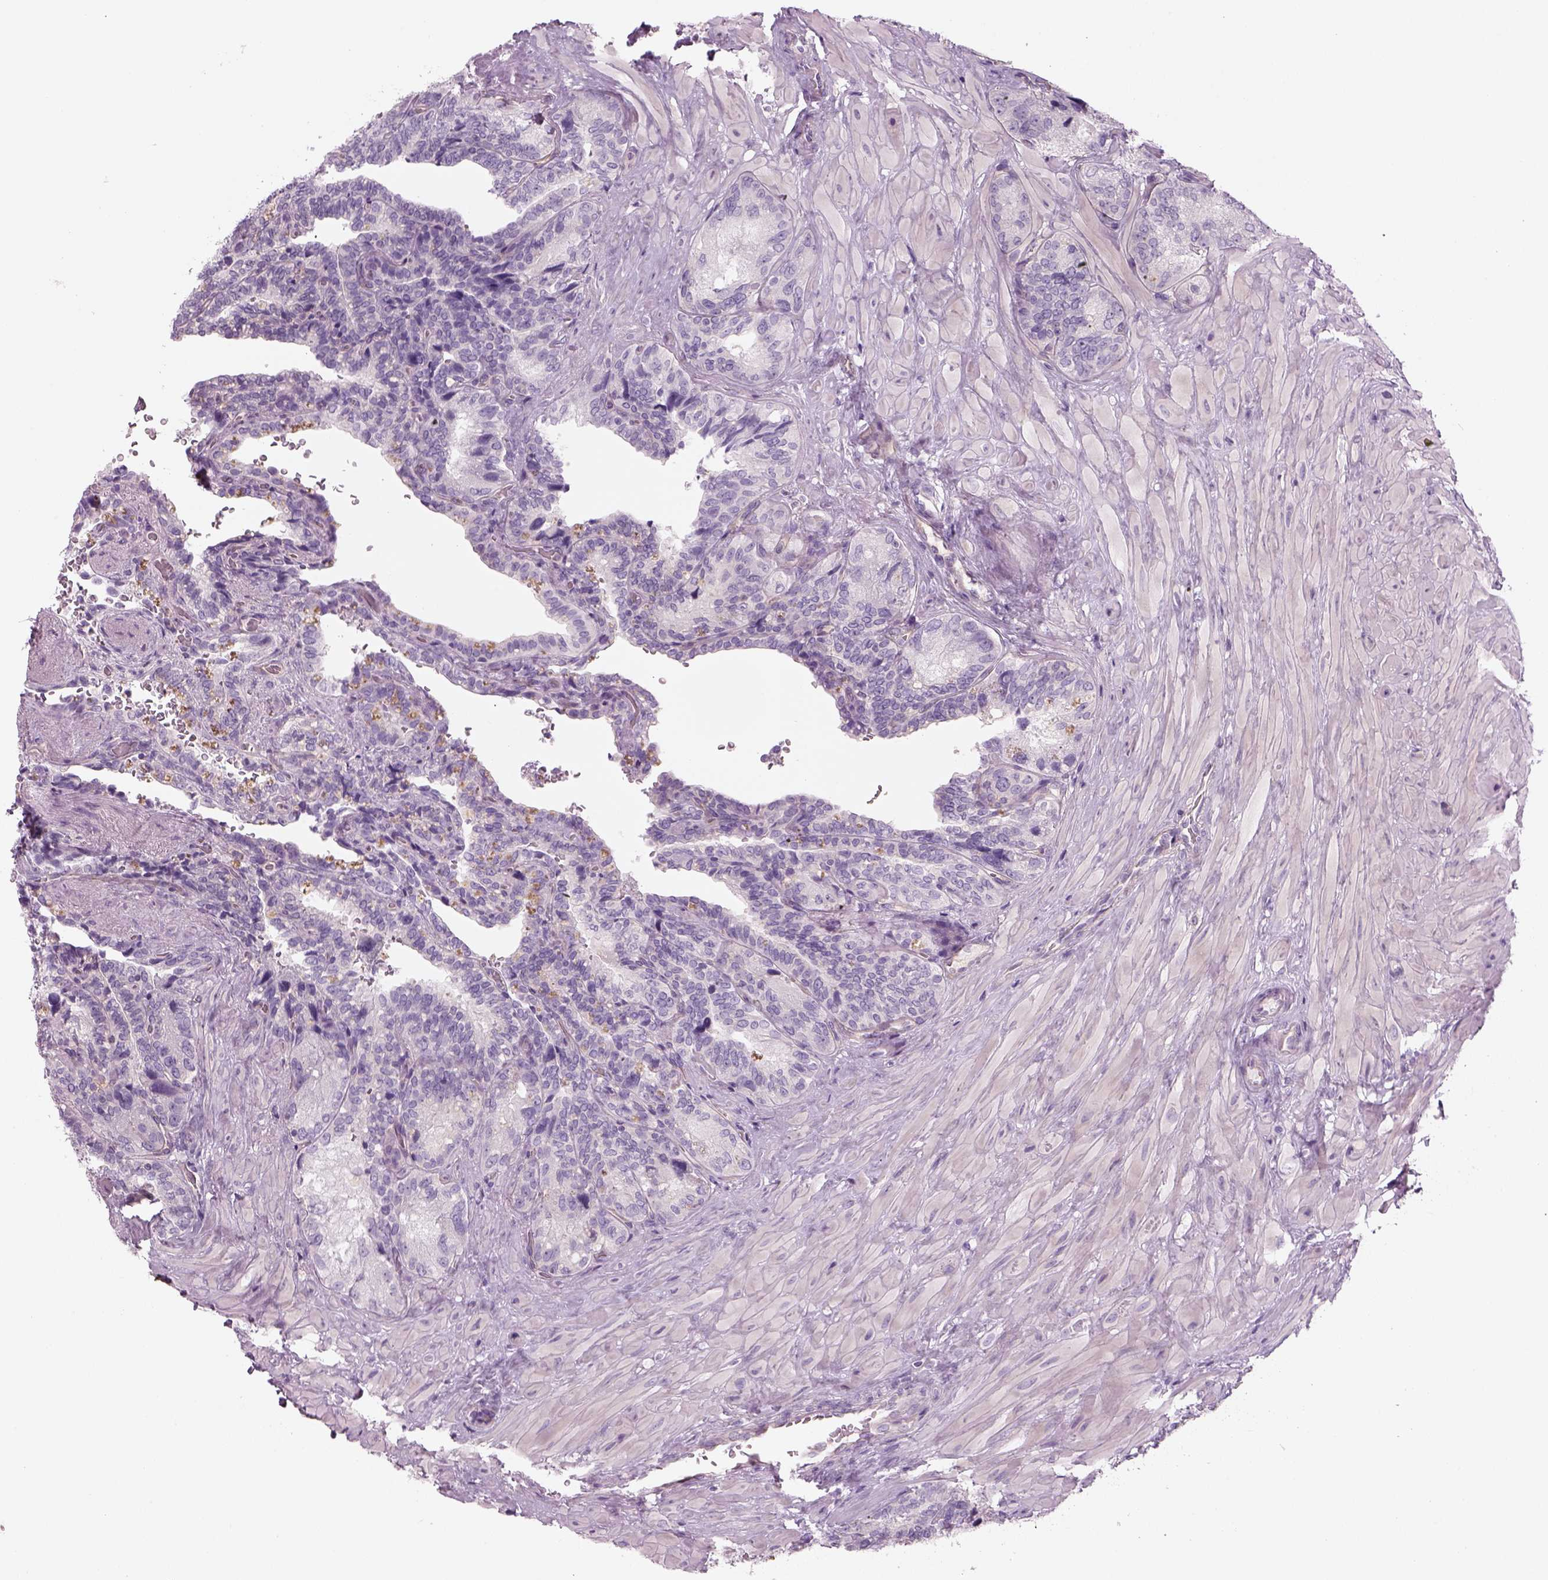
{"staining": {"intensity": "negative", "quantity": "none", "location": "none"}, "tissue": "seminal vesicle", "cell_type": "Glandular cells", "image_type": "normal", "snomed": [{"axis": "morphology", "description": "Normal tissue, NOS"}, {"axis": "topography", "description": "Seminal veicle"}], "caption": "The micrograph exhibits no significant staining in glandular cells of seminal vesicle.", "gene": "SLC1A7", "patient": {"sex": "male", "age": 69}}